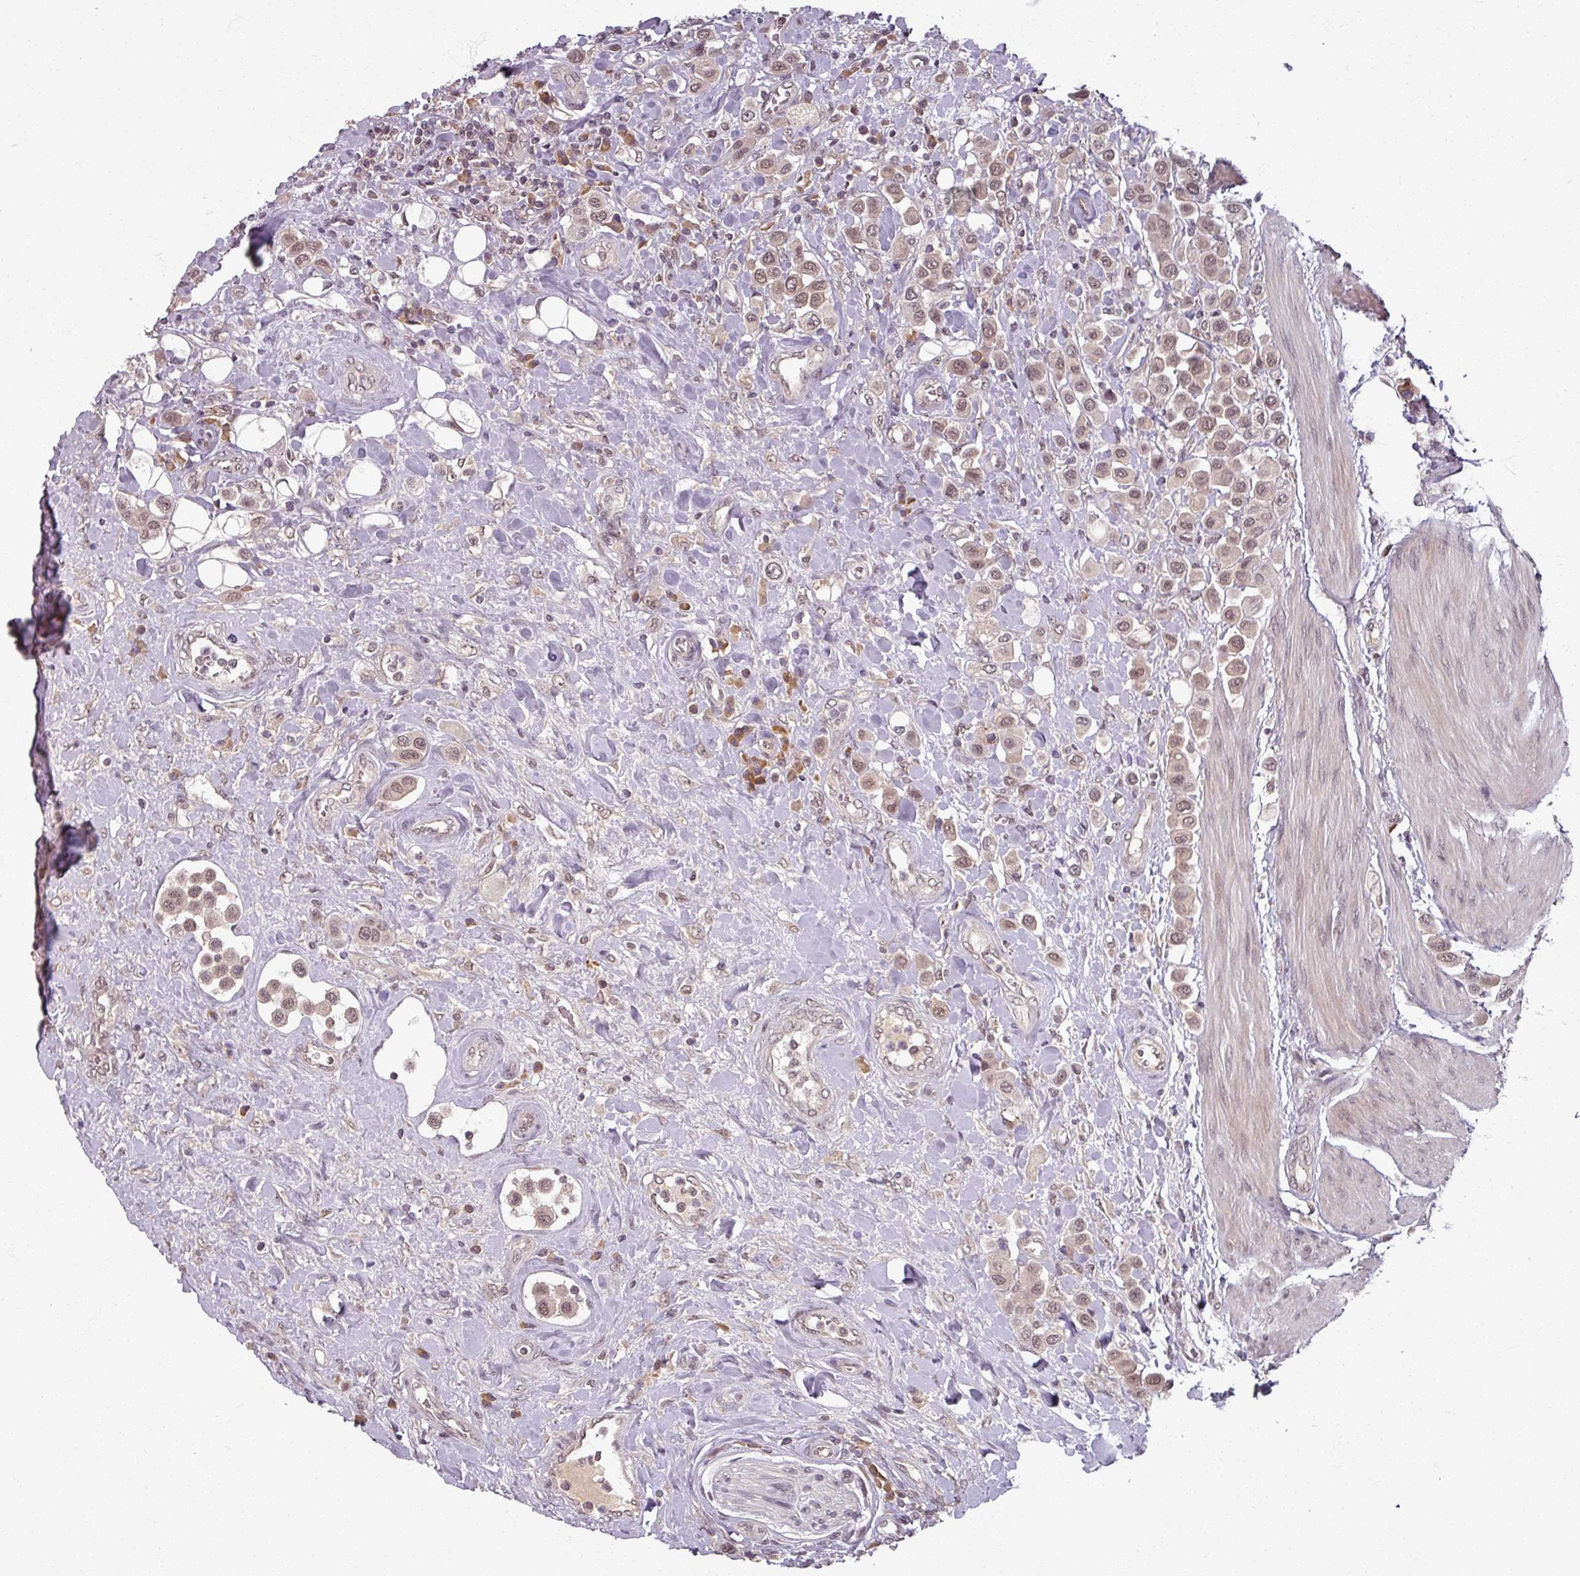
{"staining": {"intensity": "moderate", "quantity": "25%-75%", "location": "nuclear"}, "tissue": "urothelial cancer", "cell_type": "Tumor cells", "image_type": "cancer", "snomed": [{"axis": "morphology", "description": "Urothelial carcinoma, High grade"}, {"axis": "topography", "description": "Urinary bladder"}], "caption": "Tumor cells display medium levels of moderate nuclear positivity in about 25%-75% of cells in human high-grade urothelial carcinoma. The protein is shown in brown color, while the nuclei are stained blue.", "gene": "POLR2G", "patient": {"sex": "male", "age": 50}}